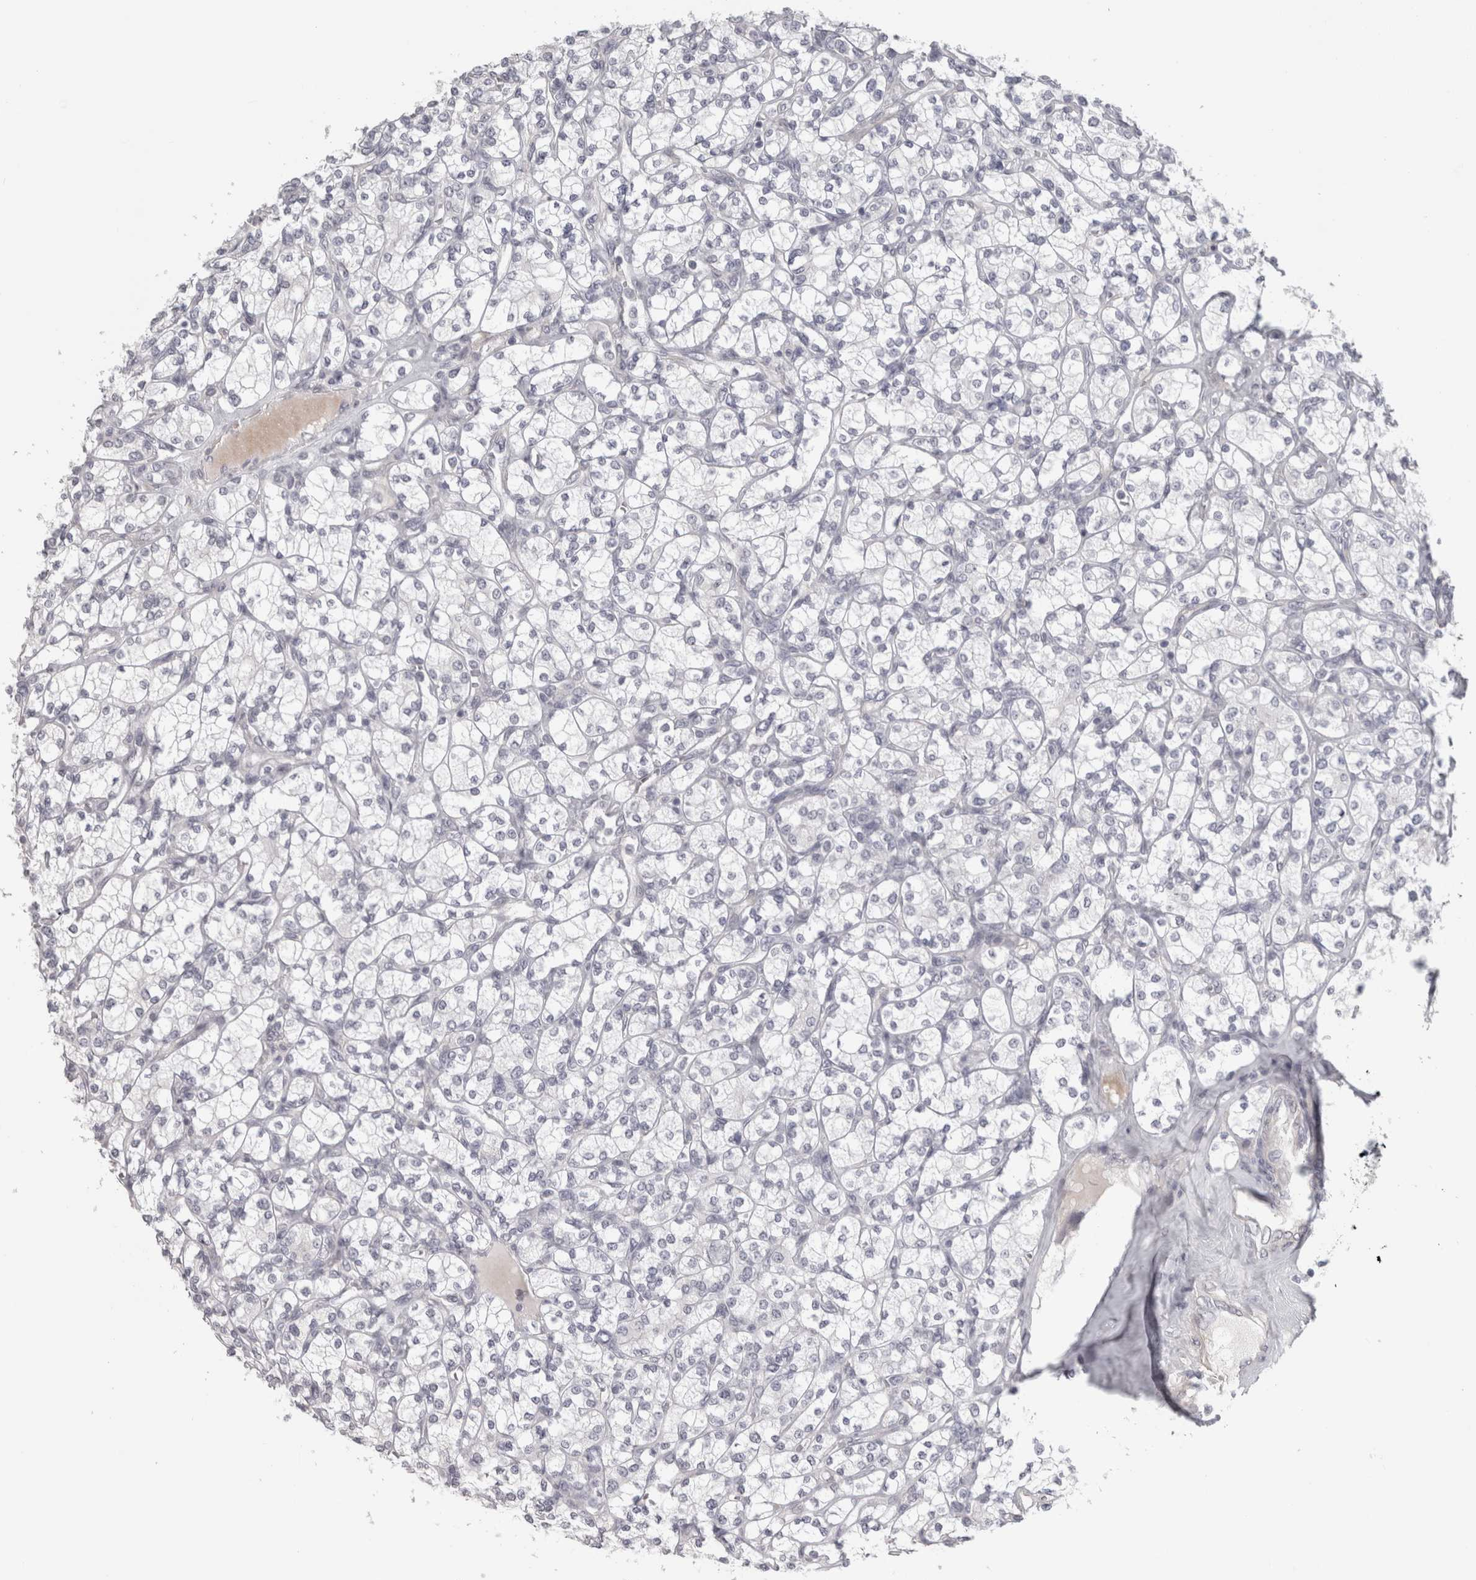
{"staining": {"intensity": "negative", "quantity": "none", "location": "none"}, "tissue": "renal cancer", "cell_type": "Tumor cells", "image_type": "cancer", "snomed": [{"axis": "morphology", "description": "Adenocarcinoma, NOS"}, {"axis": "topography", "description": "Kidney"}], "caption": "Immunohistochemical staining of renal cancer (adenocarcinoma) exhibits no significant expression in tumor cells.", "gene": "FBLIM1", "patient": {"sex": "male", "age": 77}}